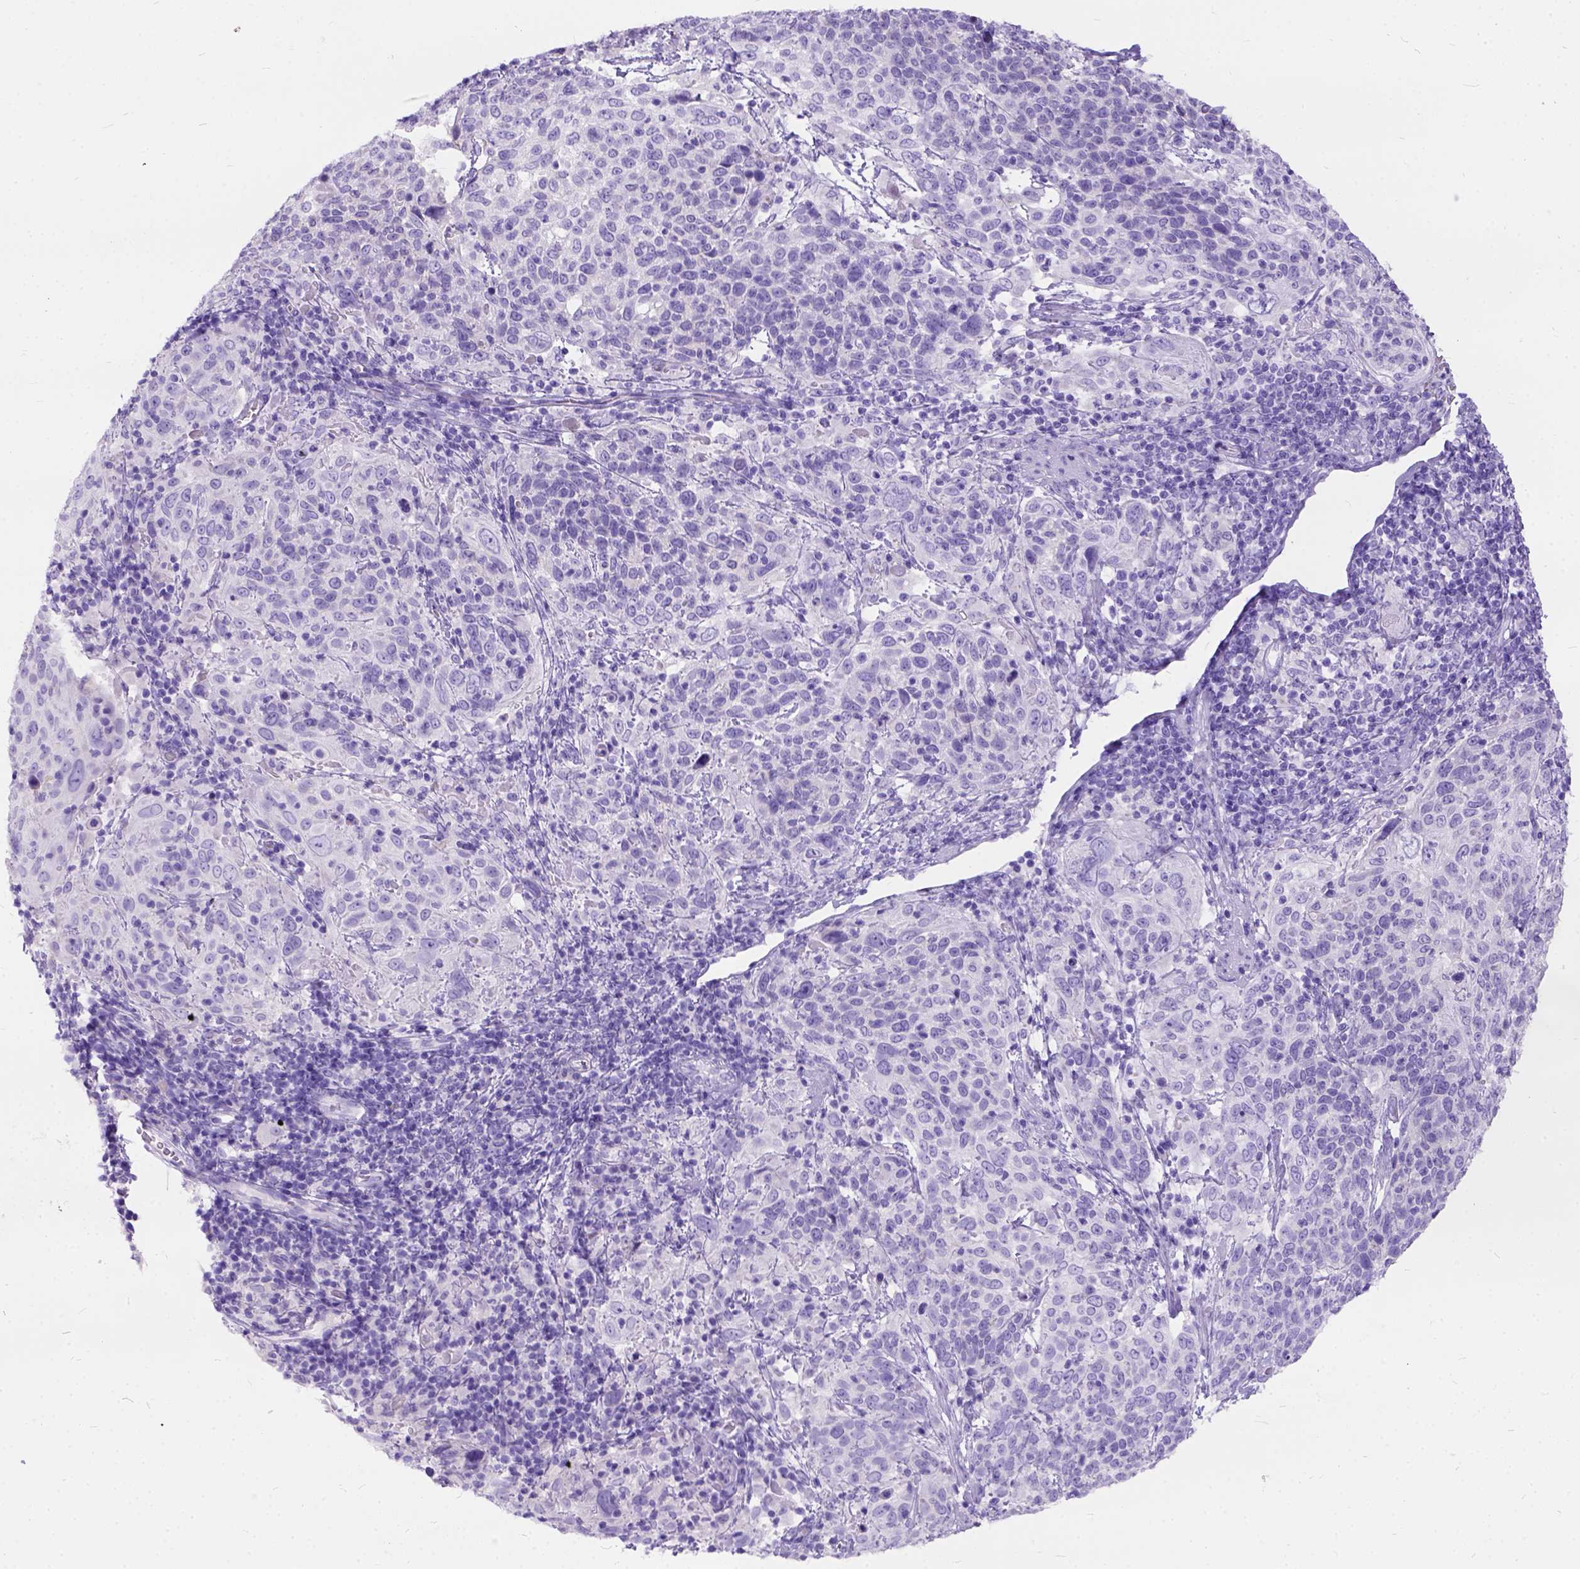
{"staining": {"intensity": "negative", "quantity": "none", "location": "none"}, "tissue": "cervical cancer", "cell_type": "Tumor cells", "image_type": "cancer", "snomed": [{"axis": "morphology", "description": "Squamous cell carcinoma, NOS"}, {"axis": "topography", "description": "Cervix"}], "caption": "Tumor cells are negative for protein expression in human cervical squamous cell carcinoma. The staining was performed using DAB to visualize the protein expression in brown, while the nuclei were stained in blue with hematoxylin (Magnification: 20x).", "gene": "C1QTNF3", "patient": {"sex": "female", "age": 61}}